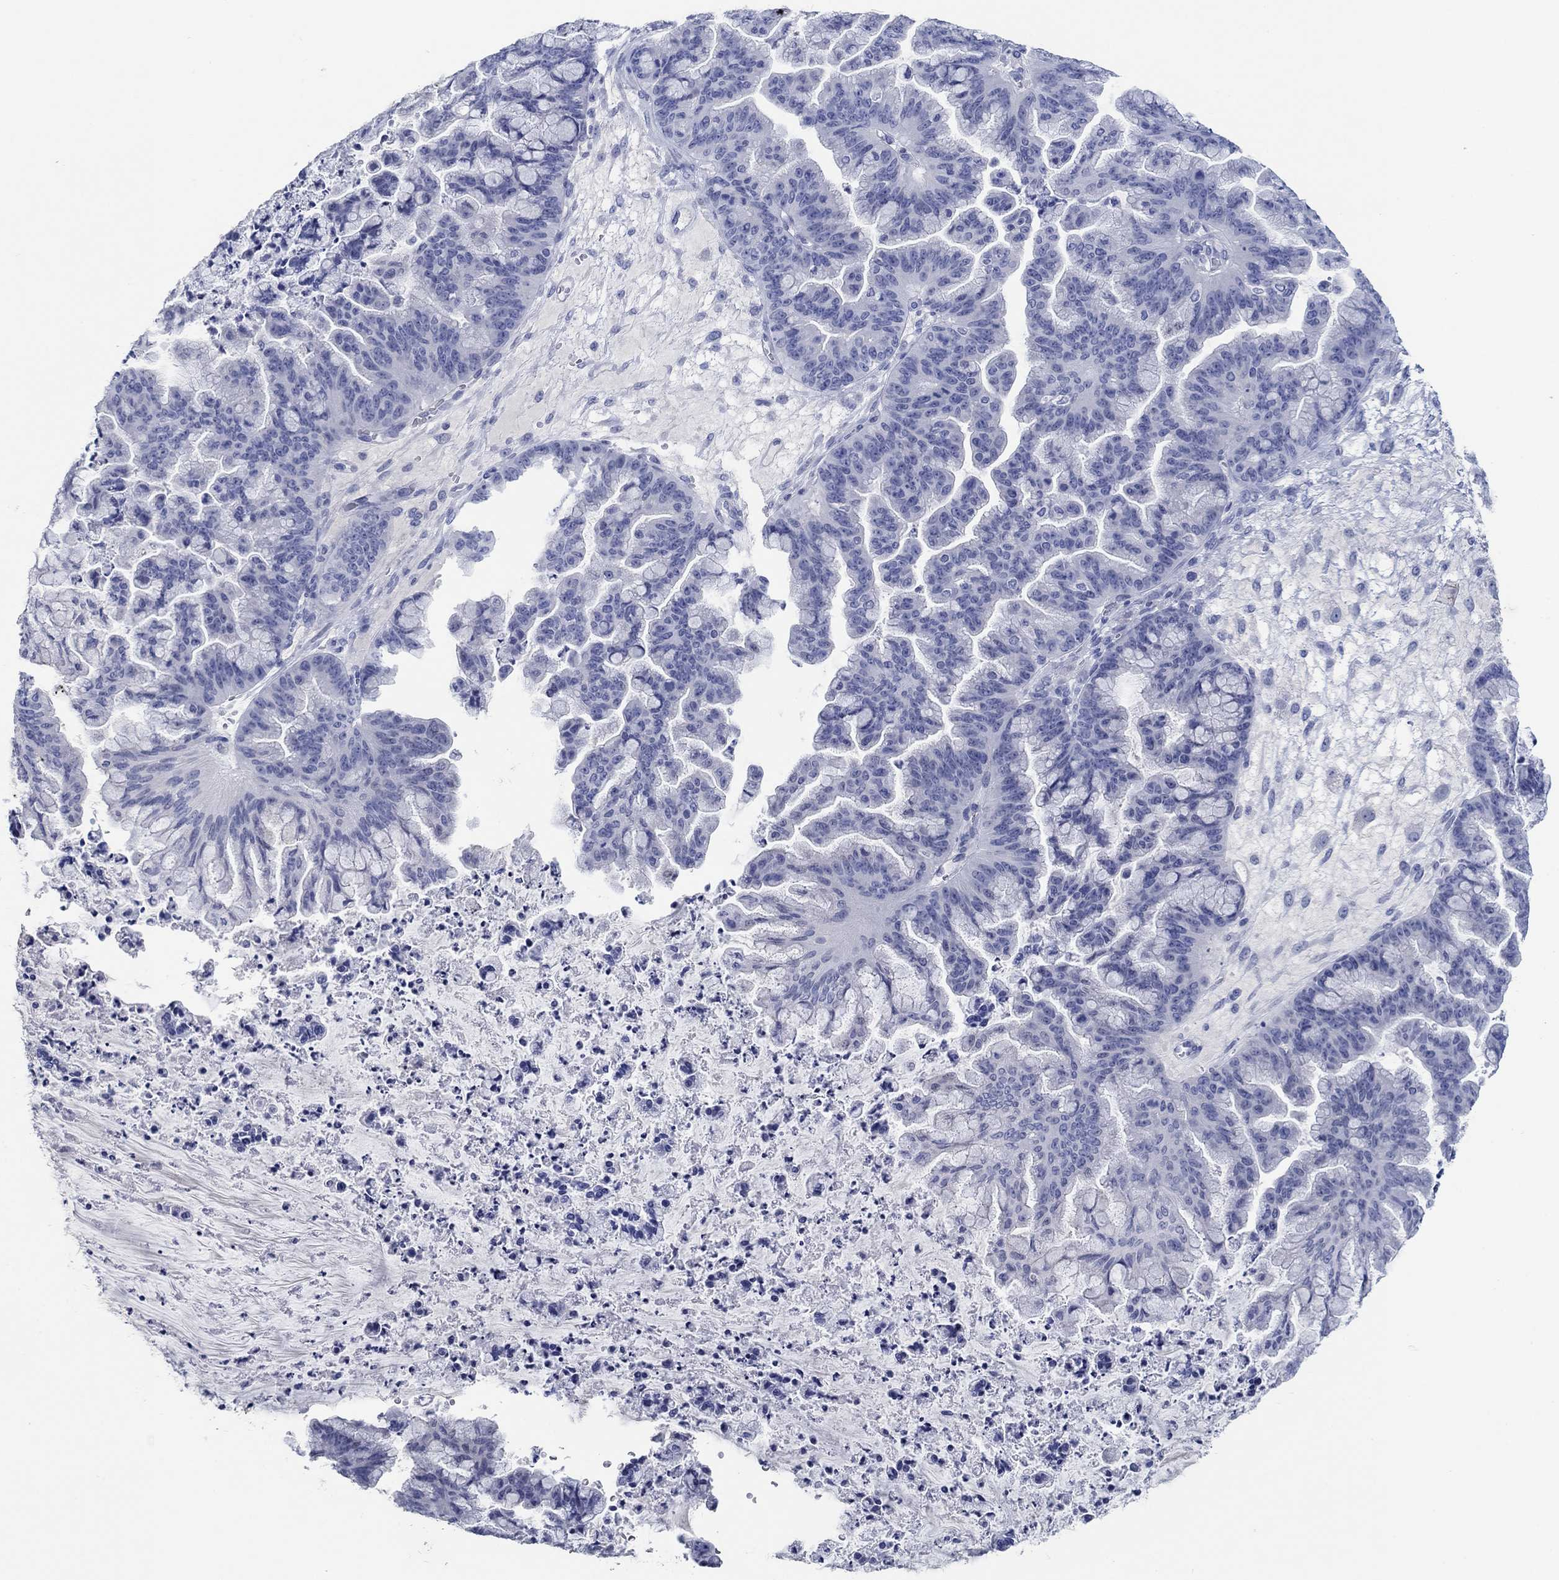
{"staining": {"intensity": "negative", "quantity": "none", "location": "none"}, "tissue": "ovarian cancer", "cell_type": "Tumor cells", "image_type": "cancer", "snomed": [{"axis": "morphology", "description": "Cystadenocarcinoma, mucinous, NOS"}, {"axis": "topography", "description": "Ovary"}], "caption": "Ovarian mucinous cystadenocarcinoma was stained to show a protein in brown. There is no significant expression in tumor cells.", "gene": "POU5F1", "patient": {"sex": "female", "age": 67}}